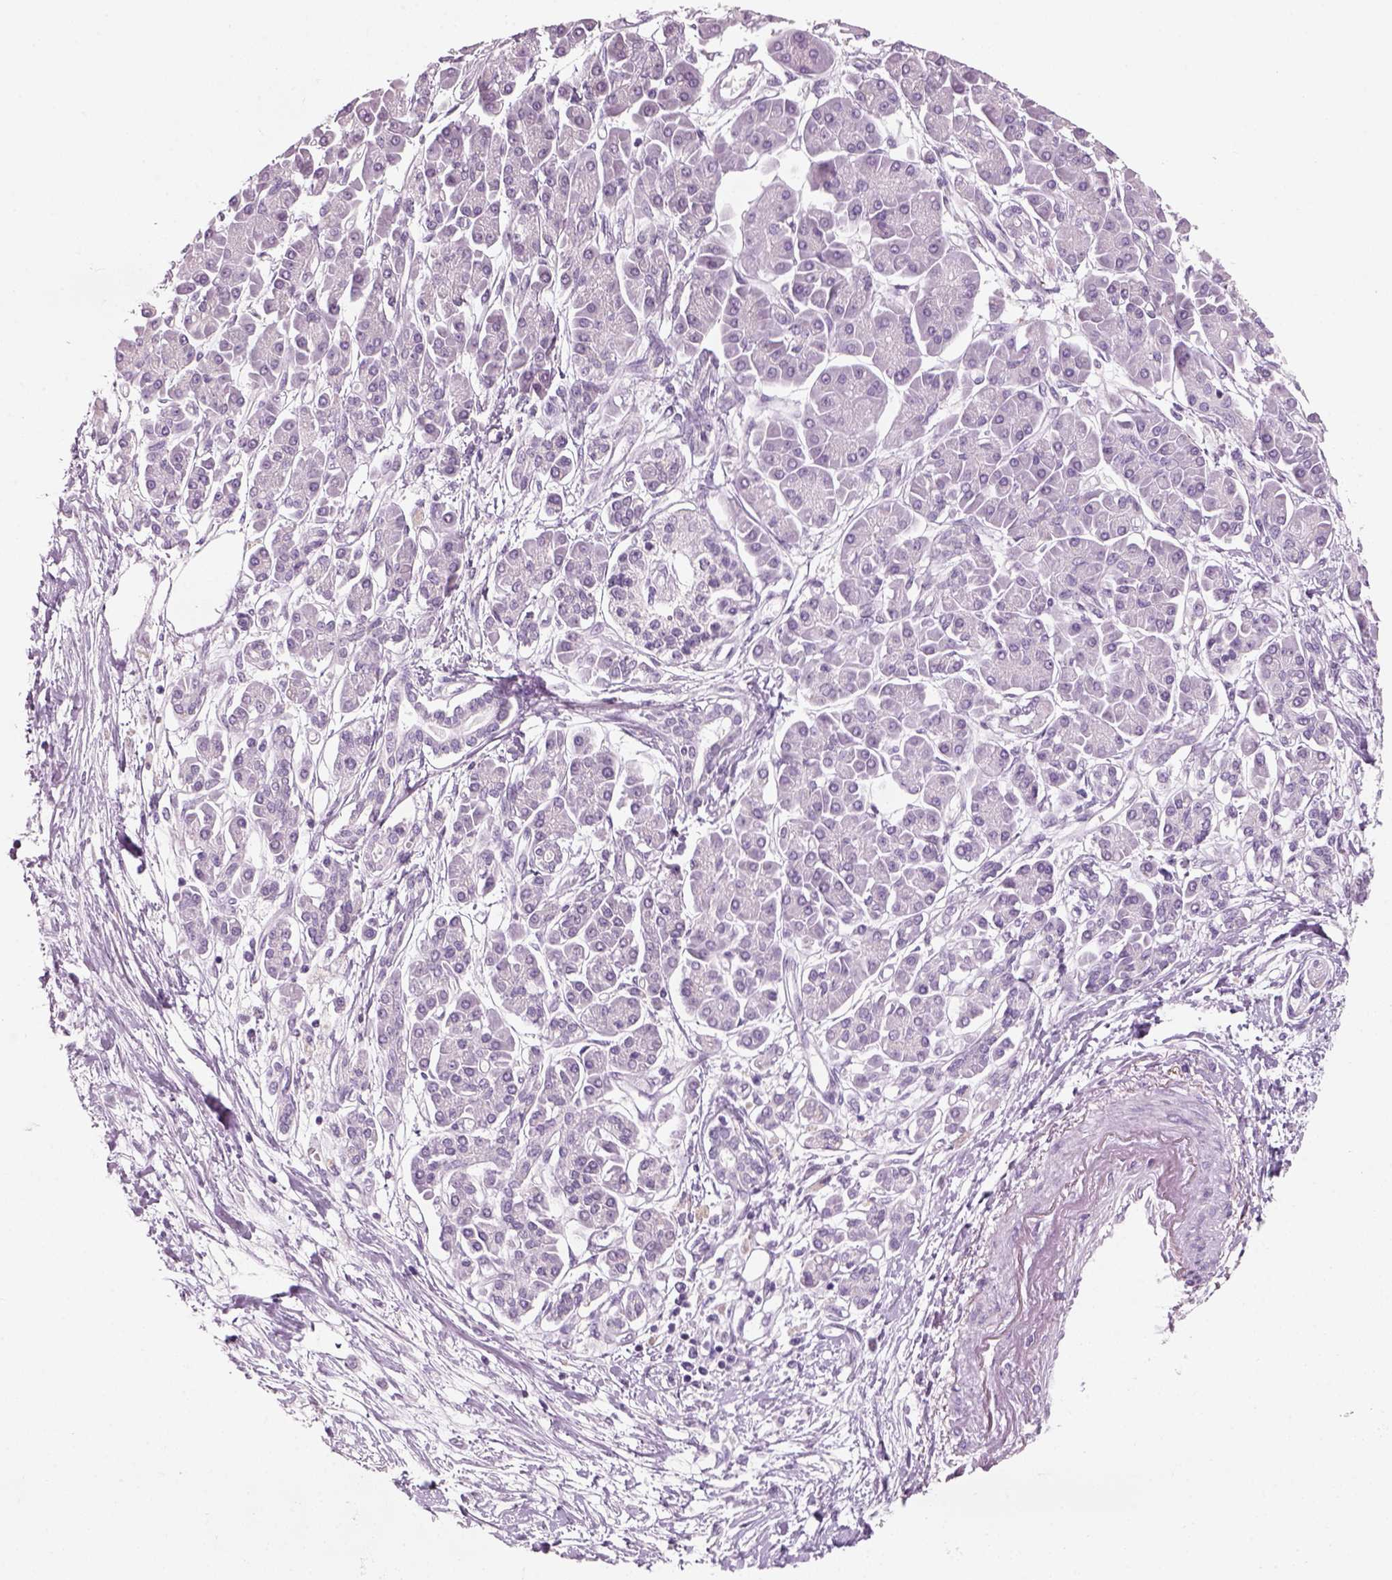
{"staining": {"intensity": "negative", "quantity": "none", "location": "none"}, "tissue": "pancreatic cancer", "cell_type": "Tumor cells", "image_type": "cancer", "snomed": [{"axis": "morphology", "description": "Adenocarcinoma, NOS"}, {"axis": "topography", "description": "Pancreas"}], "caption": "Tumor cells show no significant protein staining in adenocarcinoma (pancreatic).", "gene": "SLC6A2", "patient": {"sex": "female", "age": 77}}